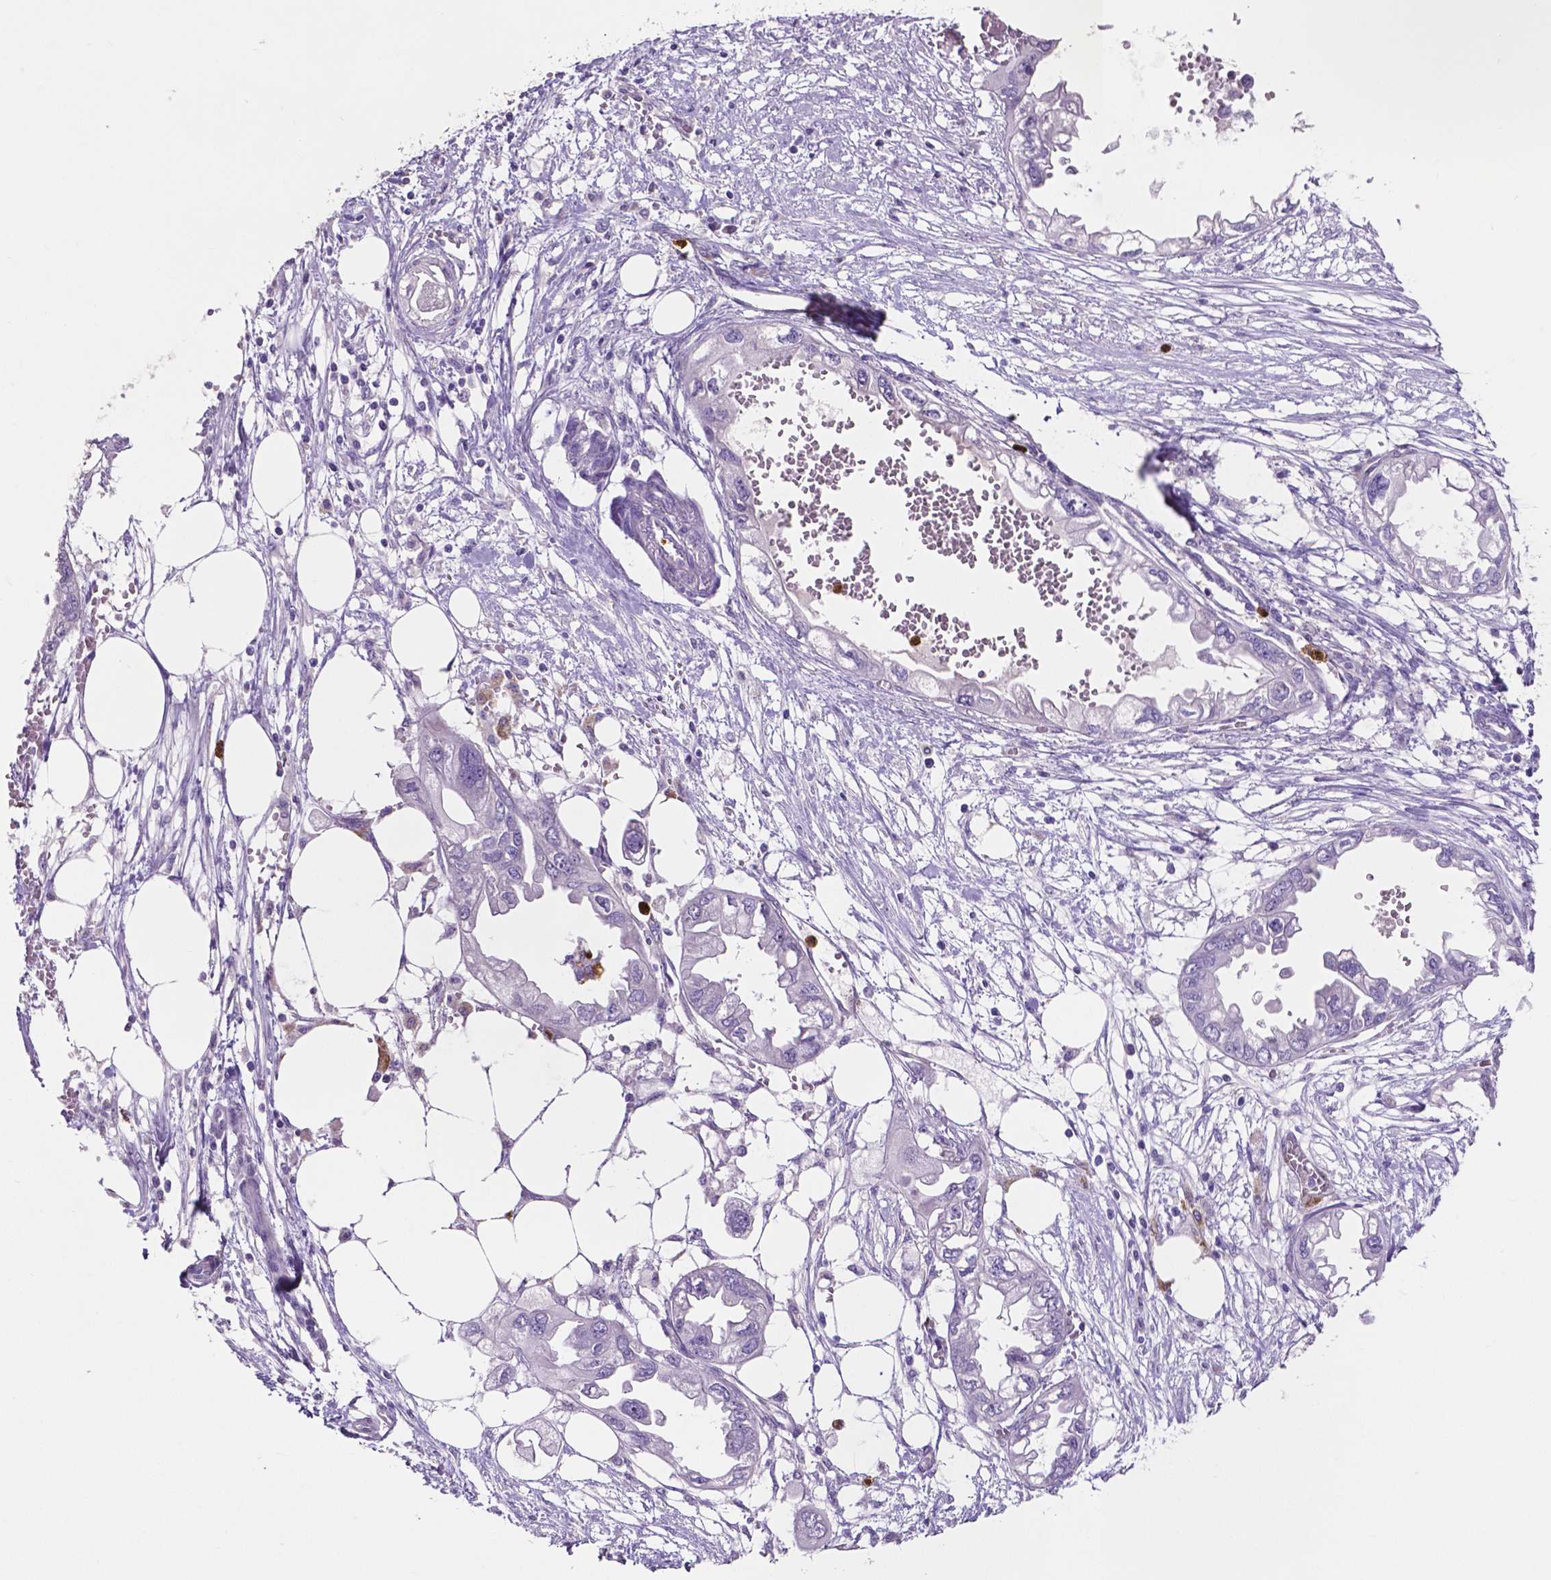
{"staining": {"intensity": "negative", "quantity": "none", "location": "none"}, "tissue": "endometrial cancer", "cell_type": "Tumor cells", "image_type": "cancer", "snomed": [{"axis": "morphology", "description": "Adenocarcinoma, NOS"}, {"axis": "morphology", "description": "Adenocarcinoma, metastatic, NOS"}, {"axis": "topography", "description": "Adipose tissue"}, {"axis": "topography", "description": "Endometrium"}], "caption": "The photomicrograph demonstrates no staining of tumor cells in endometrial metastatic adenocarcinoma.", "gene": "MMP9", "patient": {"sex": "female", "age": 67}}